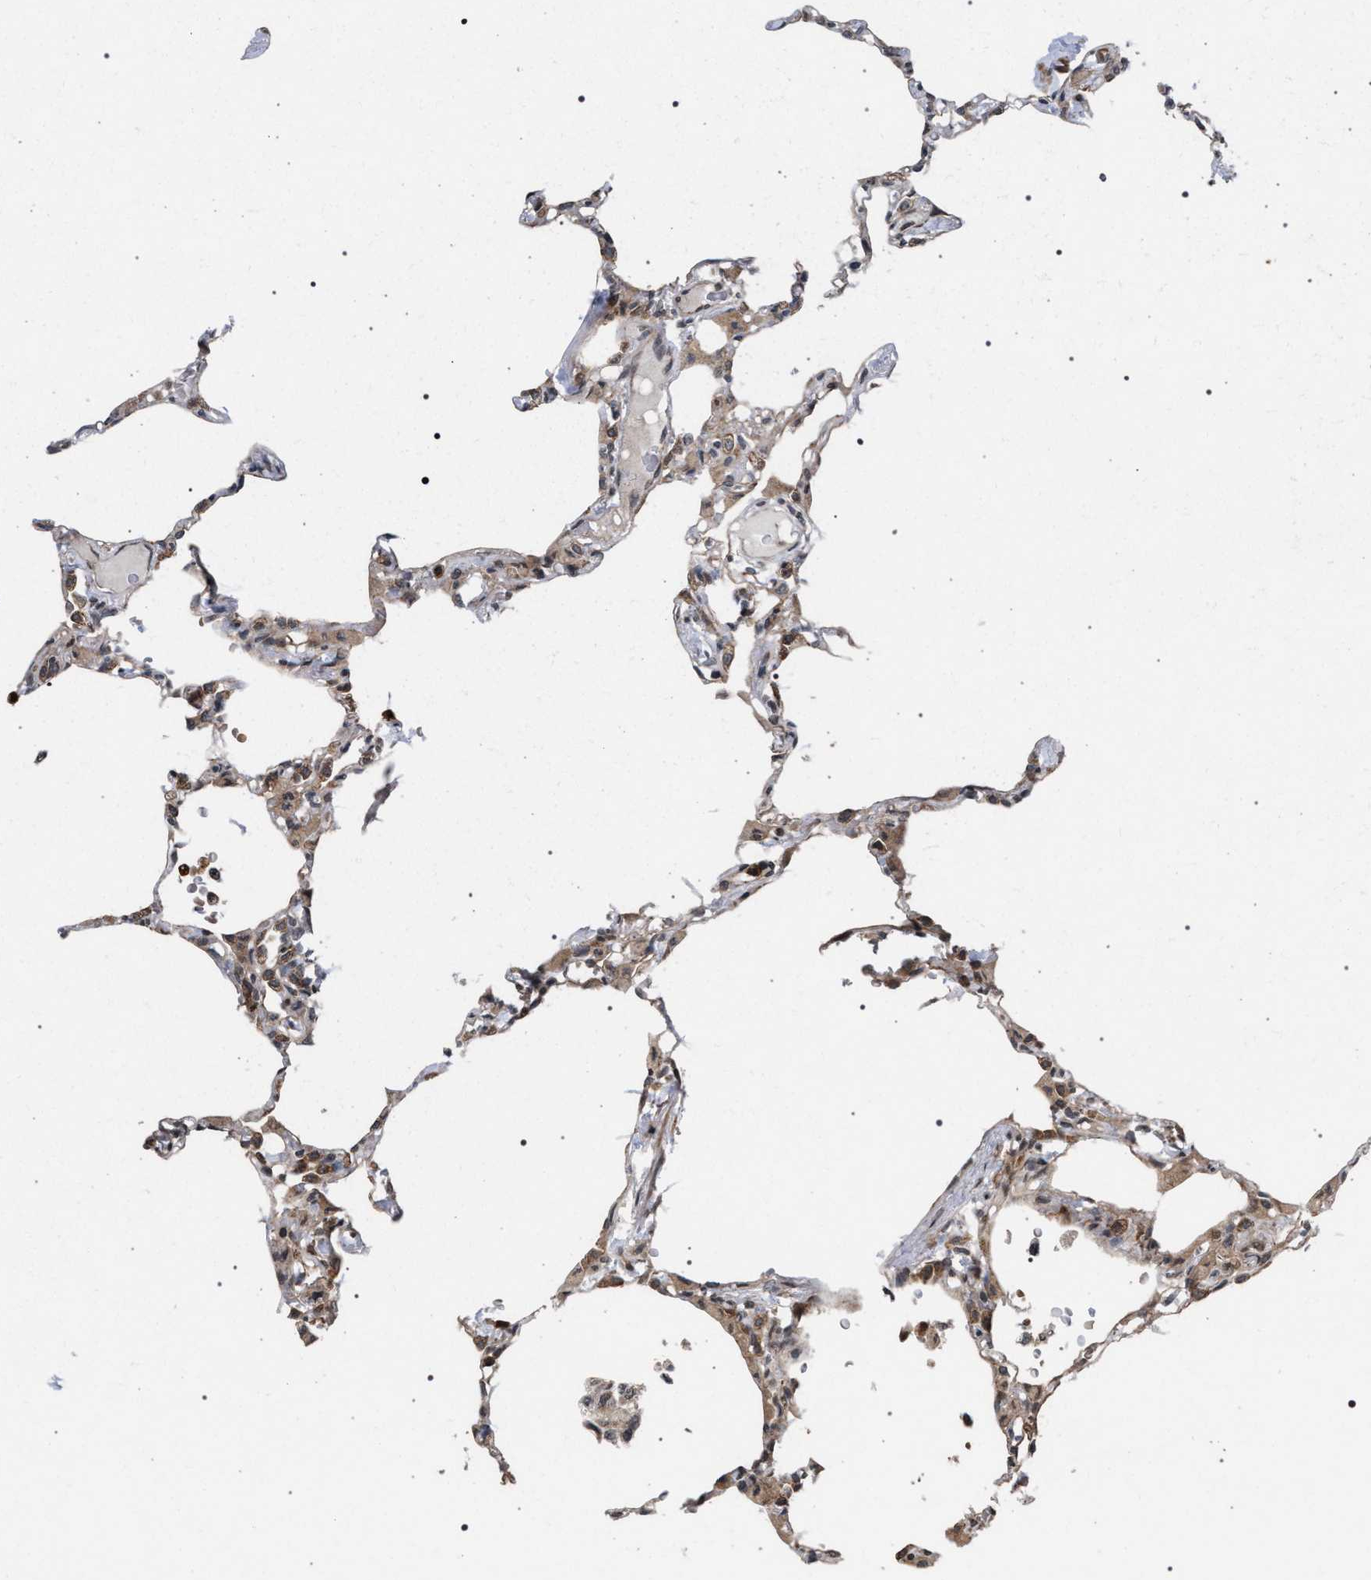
{"staining": {"intensity": "weak", "quantity": ">75%", "location": "cytoplasmic/membranous"}, "tissue": "lung", "cell_type": "Alveolar cells", "image_type": "normal", "snomed": [{"axis": "morphology", "description": "Normal tissue, NOS"}, {"axis": "topography", "description": "Lung"}], "caption": "Weak cytoplasmic/membranous protein expression is present in about >75% of alveolar cells in lung. (DAB IHC, brown staining for protein, blue staining for nuclei).", "gene": "IRAK4", "patient": {"sex": "female", "age": 49}}